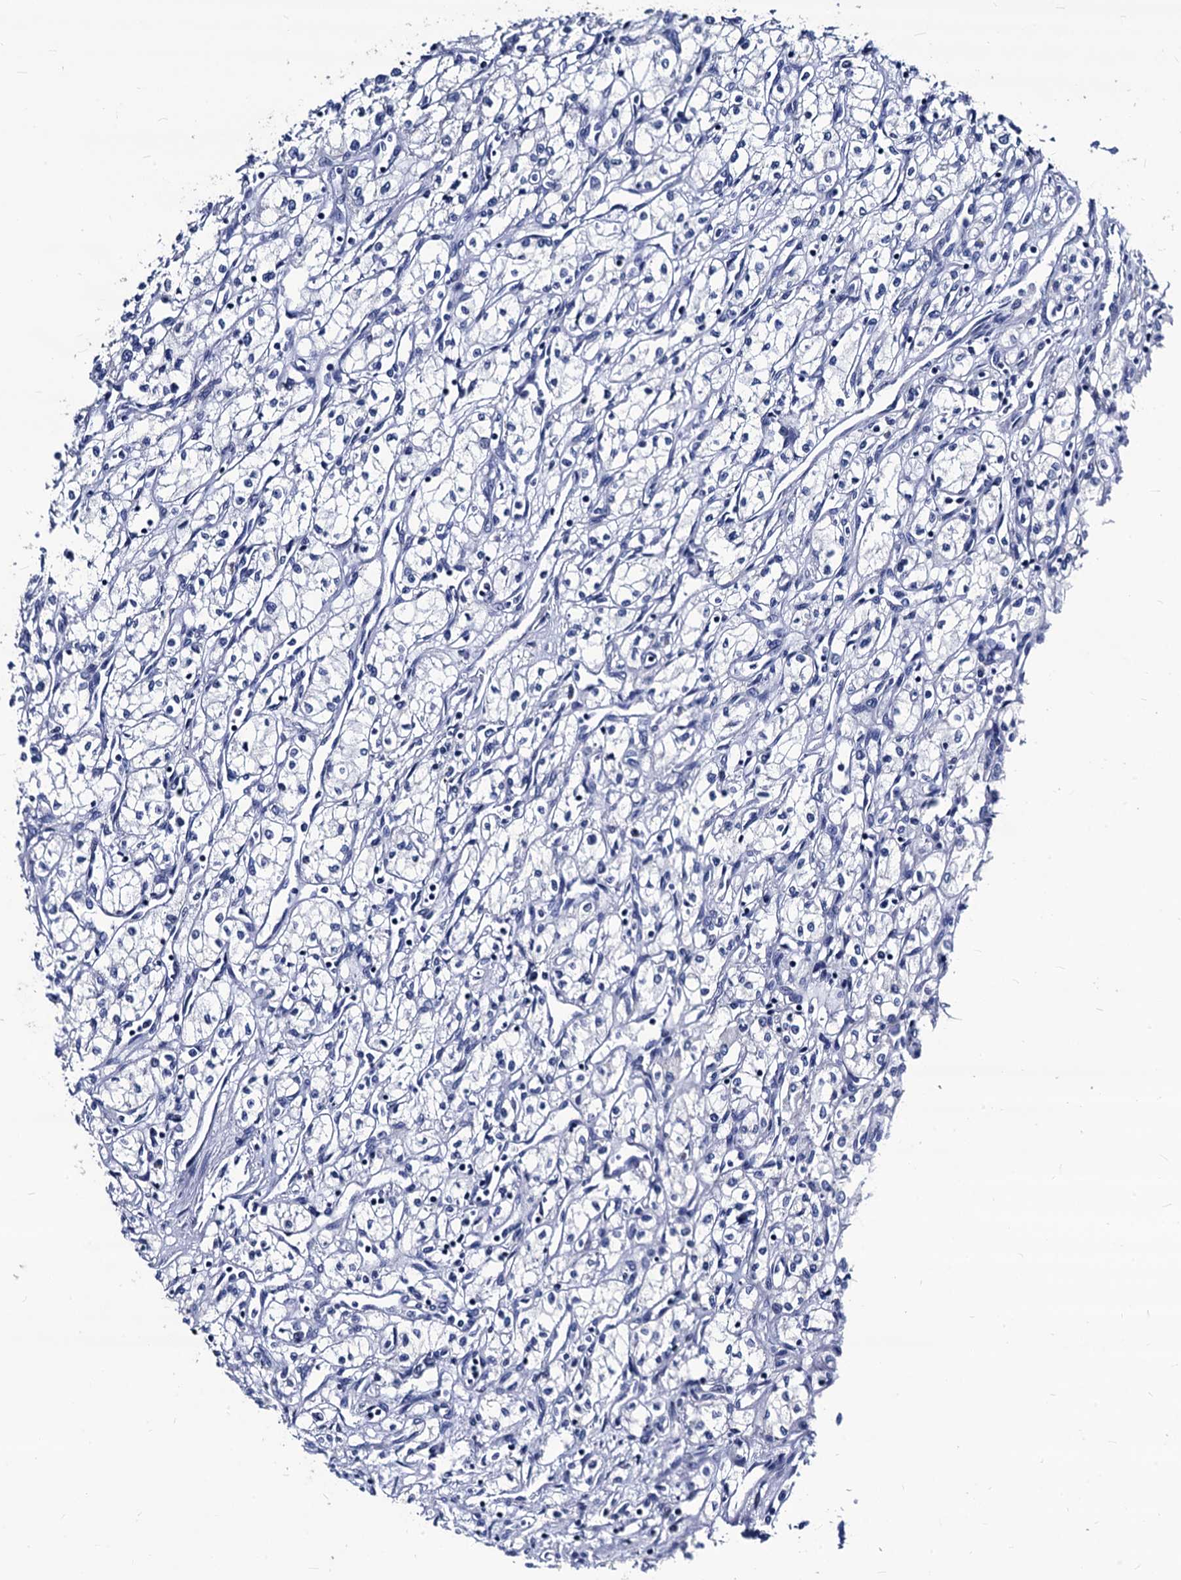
{"staining": {"intensity": "negative", "quantity": "none", "location": "none"}, "tissue": "renal cancer", "cell_type": "Tumor cells", "image_type": "cancer", "snomed": [{"axis": "morphology", "description": "Adenocarcinoma, NOS"}, {"axis": "topography", "description": "Kidney"}], "caption": "Immunohistochemistry (IHC) image of renal adenocarcinoma stained for a protein (brown), which reveals no expression in tumor cells. (DAB immunohistochemistry (IHC) visualized using brightfield microscopy, high magnification).", "gene": "LRRC30", "patient": {"sex": "male", "age": 59}}